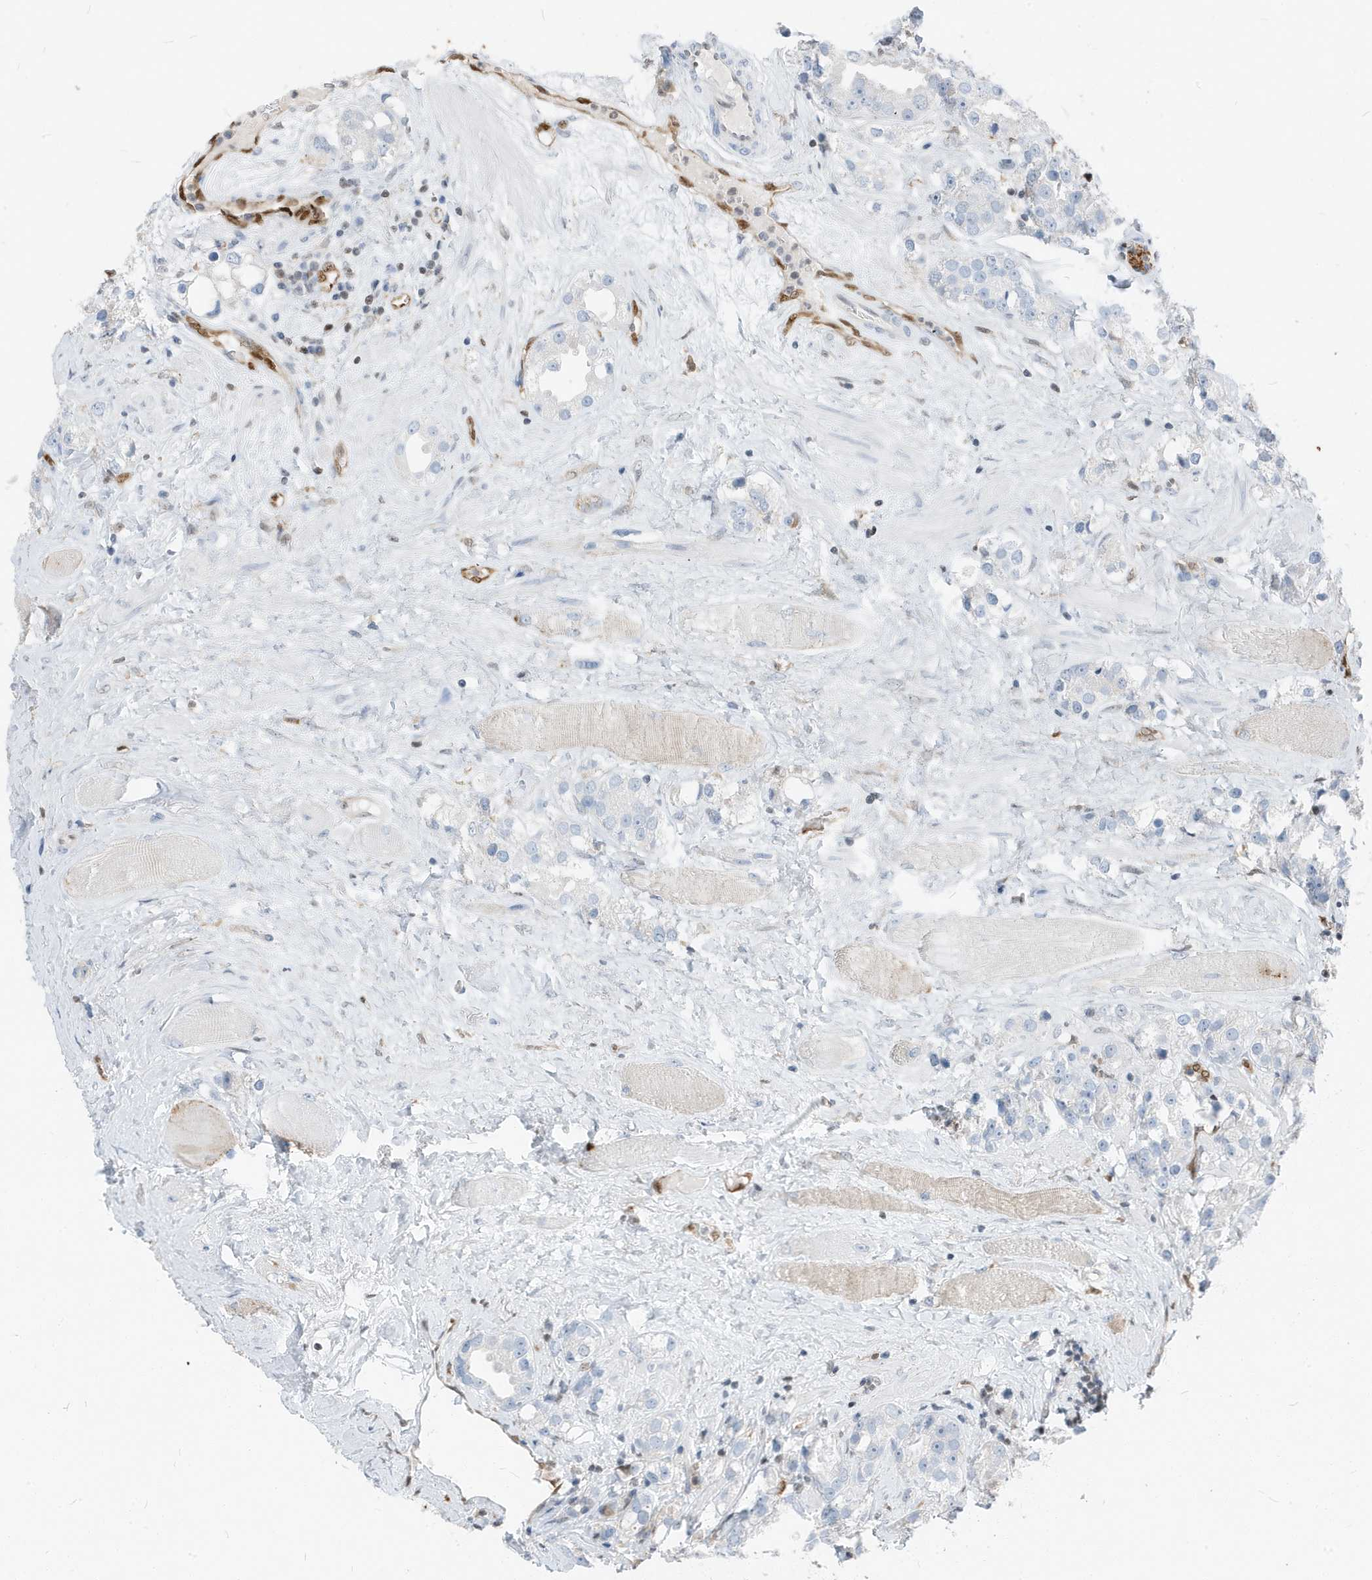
{"staining": {"intensity": "negative", "quantity": "none", "location": "none"}, "tissue": "prostate cancer", "cell_type": "Tumor cells", "image_type": "cancer", "snomed": [{"axis": "morphology", "description": "Adenocarcinoma, NOS"}, {"axis": "topography", "description": "Prostate"}], "caption": "DAB immunohistochemical staining of human prostate cancer demonstrates no significant expression in tumor cells. The staining was performed using DAB (3,3'-diaminobenzidine) to visualize the protein expression in brown, while the nuclei were stained in blue with hematoxylin (Magnification: 20x).", "gene": "NCOA7", "patient": {"sex": "male", "age": 79}}